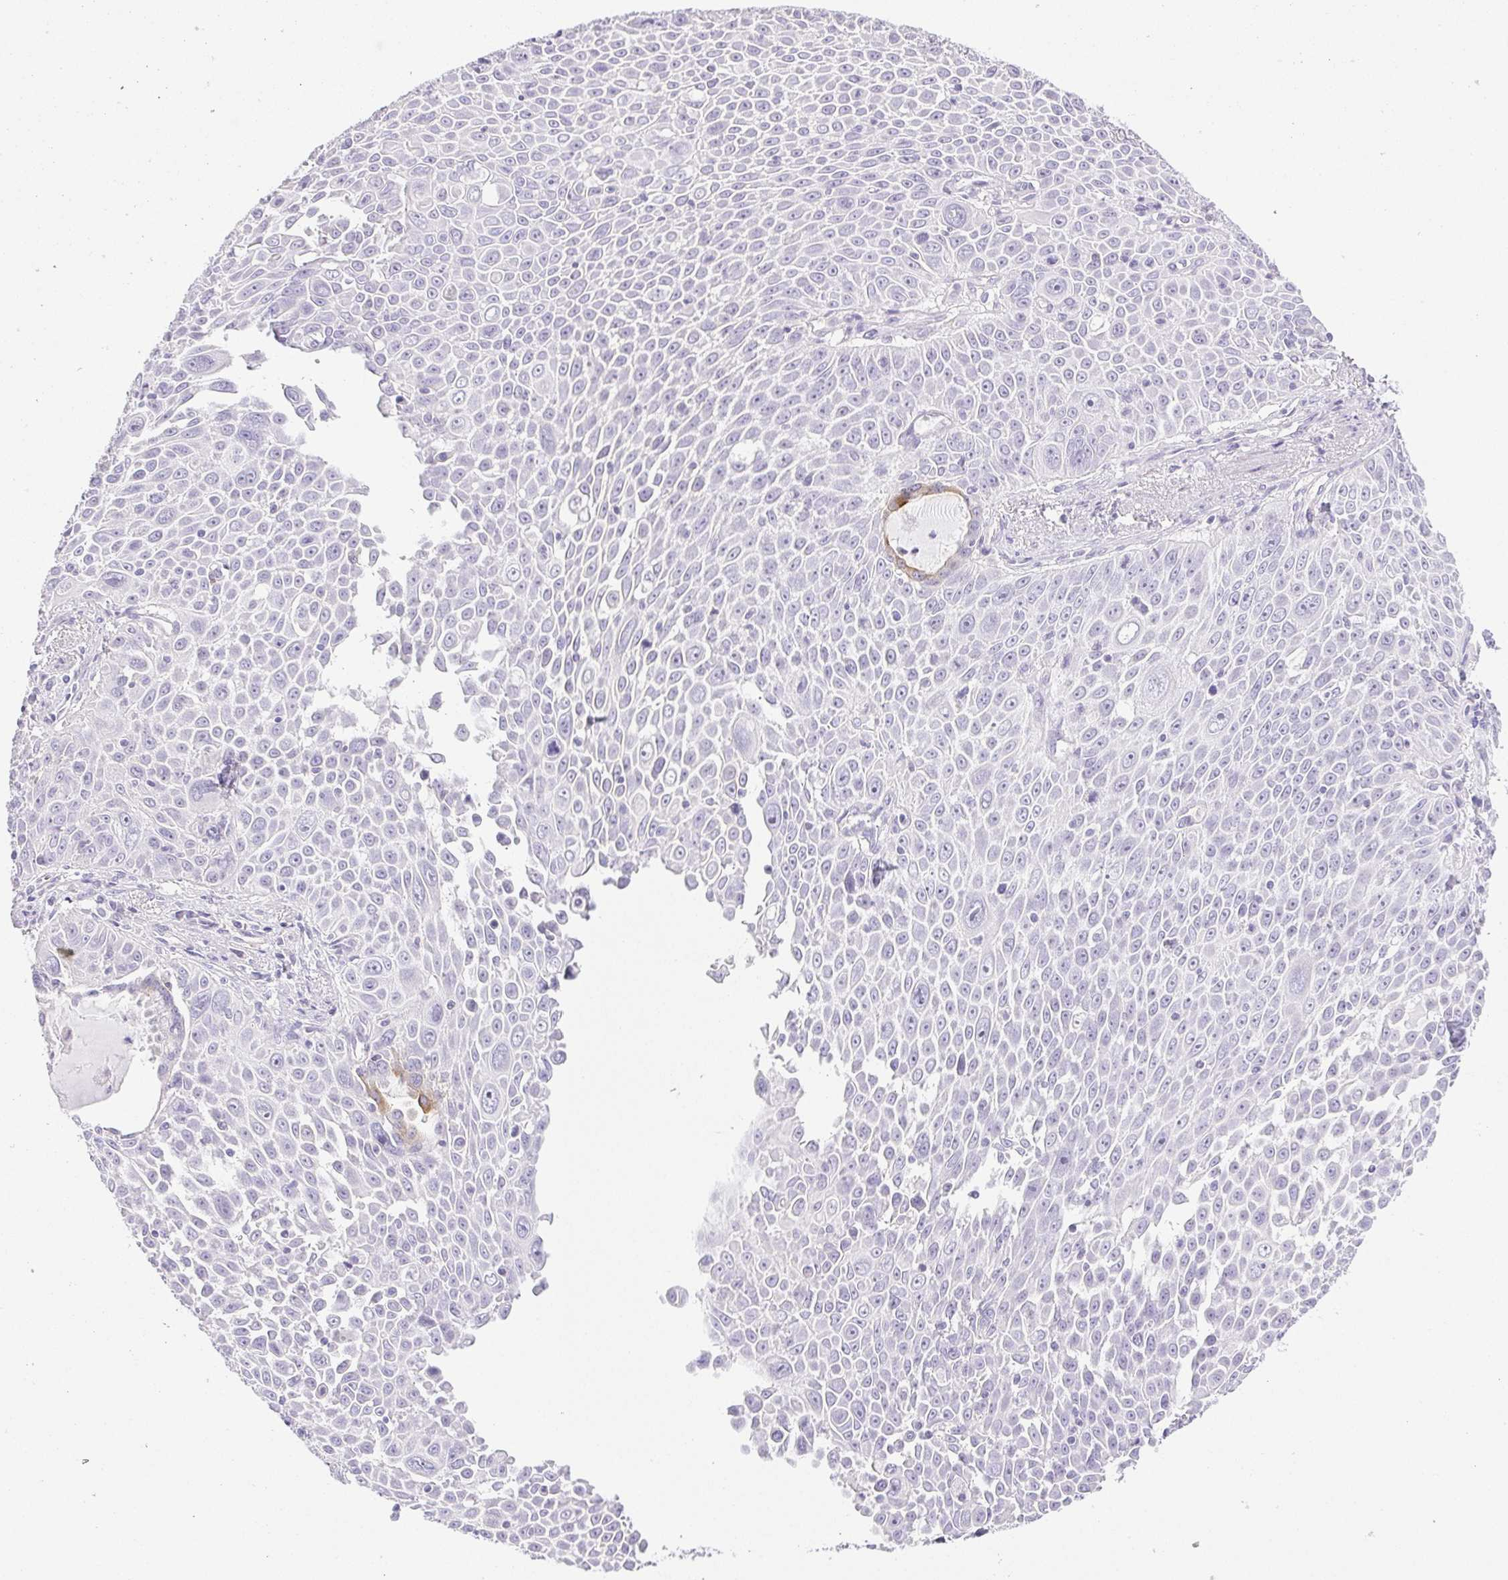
{"staining": {"intensity": "negative", "quantity": "none", "location": "none"}, "tissue": "lung cancer", "cell_type": "Tumor cells", "image_type": "cancer", "snomed": [{"axis": "morphology", "description": "Squamous cell carcinoma, NOS"}, {"axis": "morphology", "description": "Squamous cell carcinoma, metastatic, NOS"}, {"axis": "topography", "description": "Lymph node"}, {"axis": "topography", "description": "Lung"}], "caption": "IHC image of neoplastic tissue: lung metastatic squamous cell carcinoma stained with DAB displays no significant protein staining in tumor cells.", "gene": "HLA-G", "patient": {"sex": "female", "age": 62}}